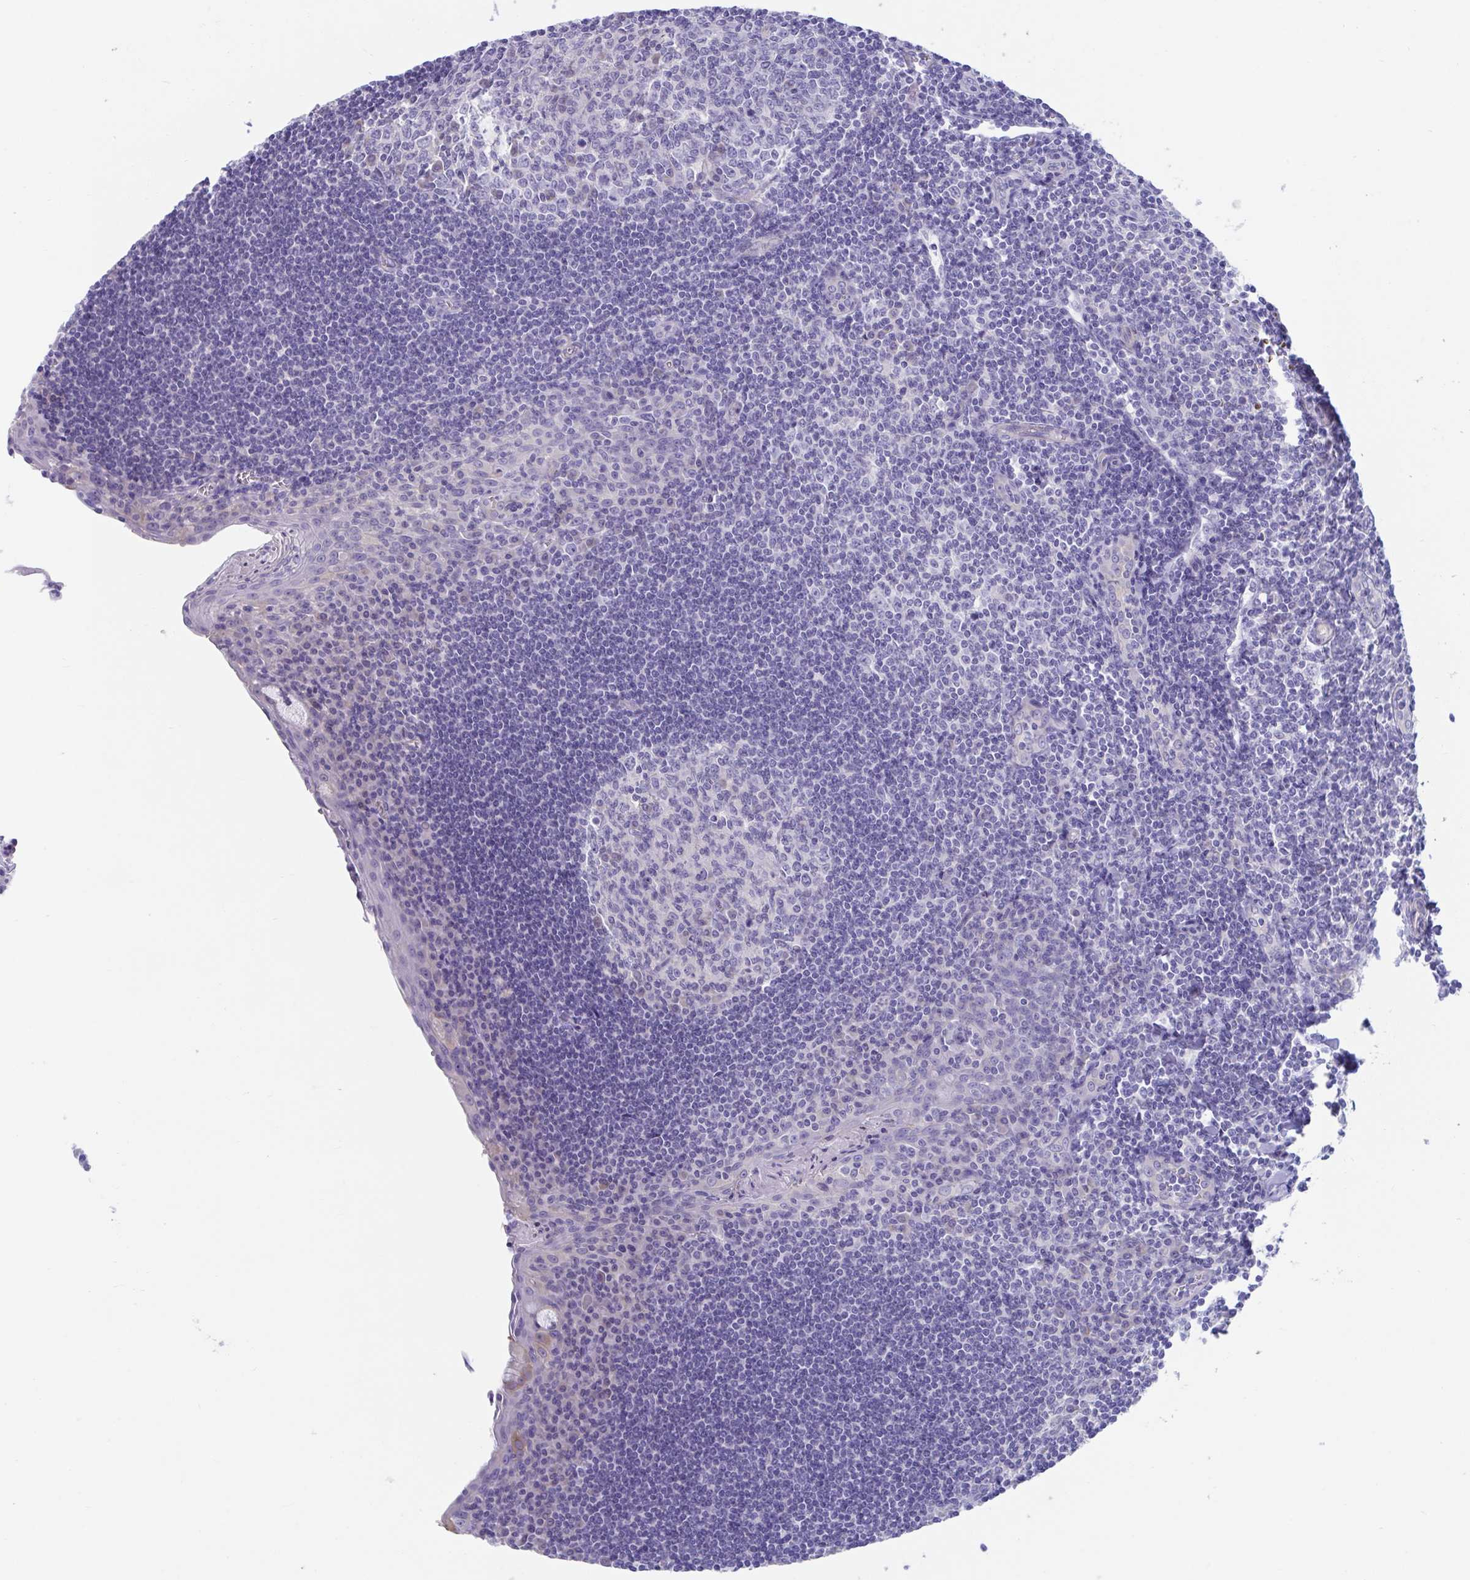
{"staining": {"intensity": "negative", "quantity": "none", "location": "none"}, "tissue": "tonsil", "cell_type": "Germinal center cells", "image_type": "normal", "snomed": [{"axis": "morphology", "description": "Normal tissue, NOS"}, {"axis": "topography", "description": "Tonsil"}], "caption": "Immunohistochemistry of benign tonsil demonstrates no expression in germinal center cells. The staining was performed using DAB to visualize the protein expression in brown, while the nuclei were stained in blue with hematoxylin (Magnification: 20x).", "gene": "TTC30A", "patient": {"sex": "male", "age": 27}}